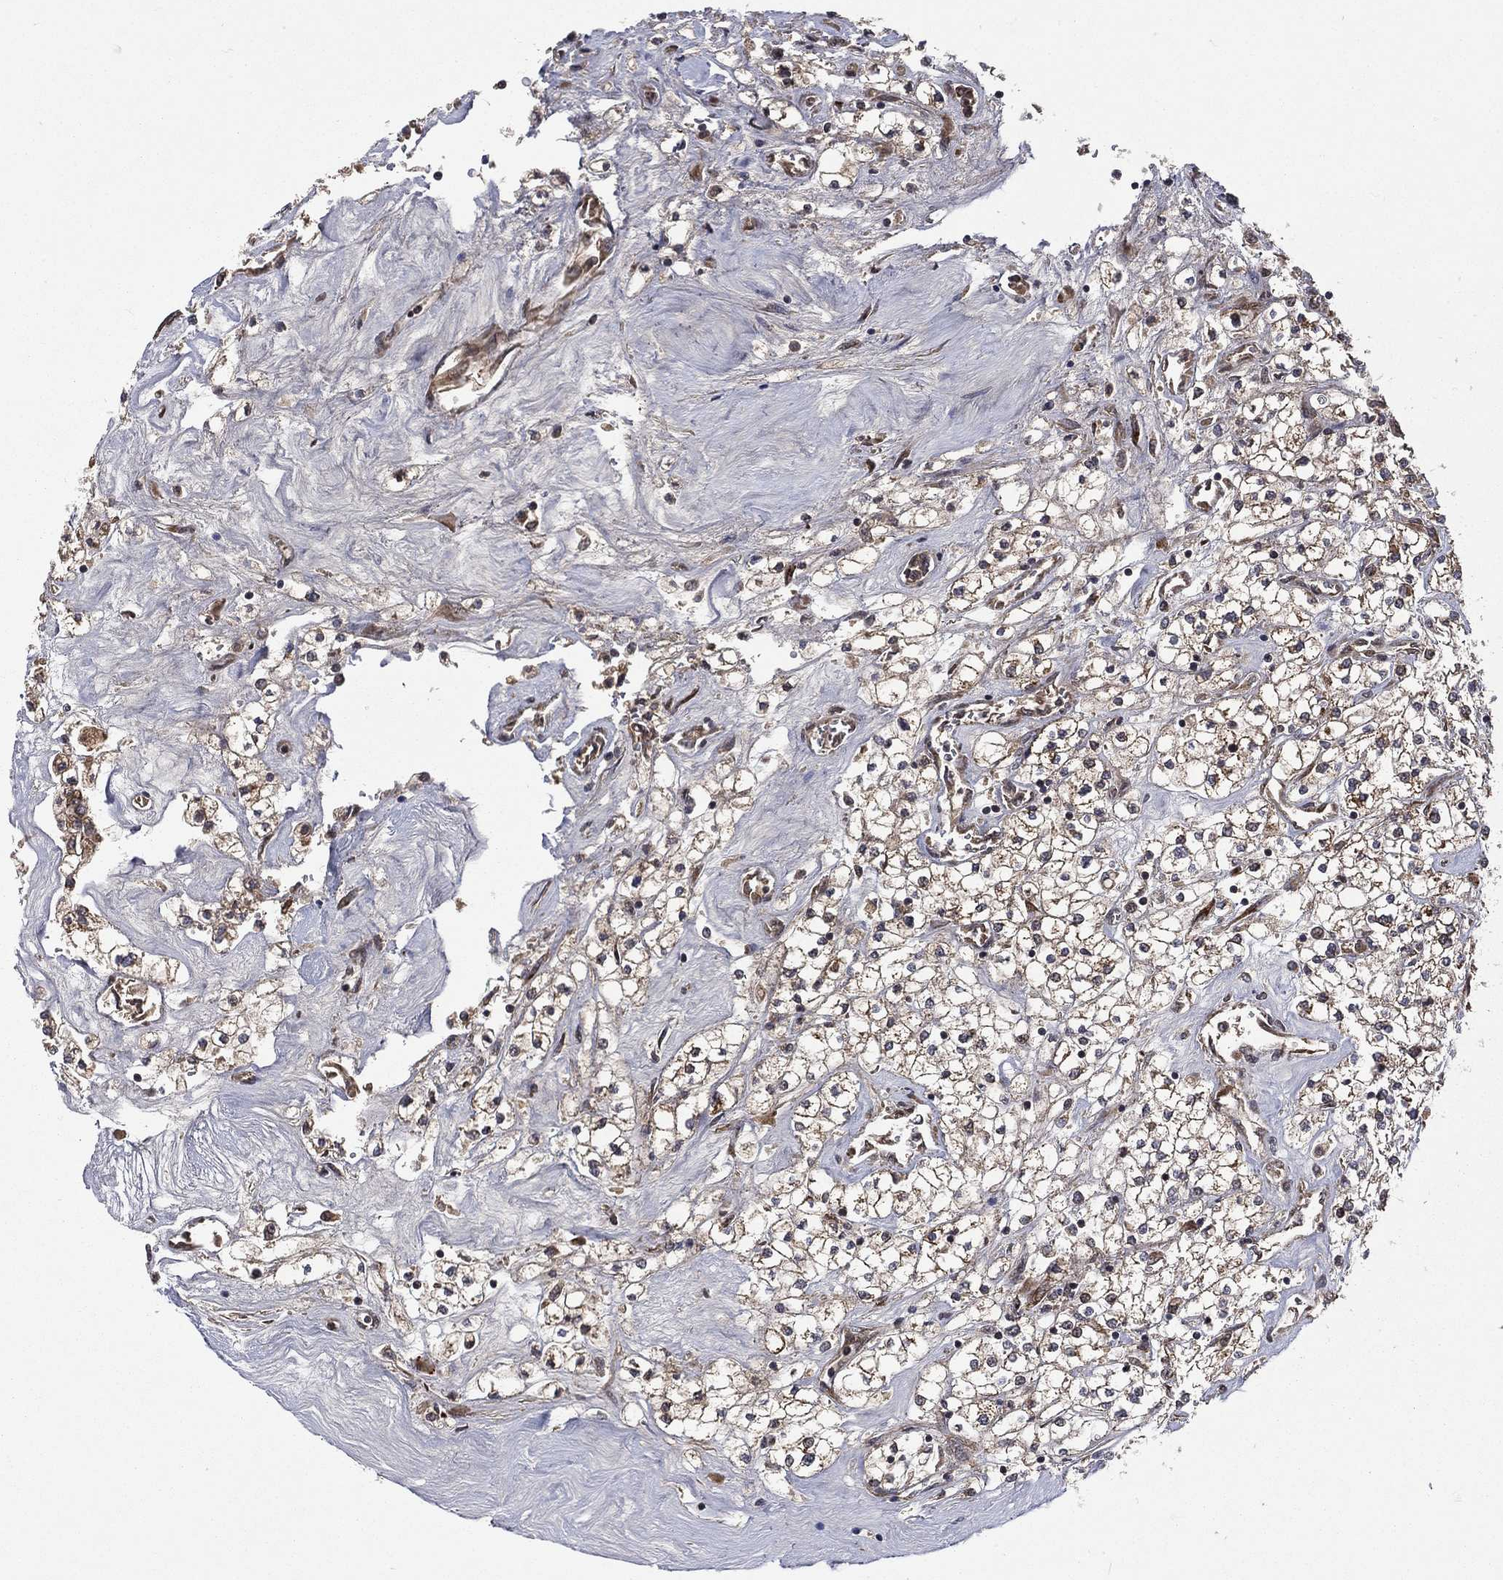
{"staining": {"intensity": "moderate", "quantity": "25%-75%", "location": "cytoplasmic/membranous"}, "tissue": "renal cancer", "cell_type": "Tumor cells", "image_type": "cancer", "snomed": [{"axis": "morphology", "description": "Adenocarcinoma, NOS"}, {"axis": "topography", "description": "Kidney"}], "caption": "This image shows immunohistochemistry (IHC) staining of adenocarcinoma (renal), with medium moderate cytoplasmic/membranous positivity in about 25%-75% of tumor cells.", "gene": "RAB11FIP4", "patient": {"sex": "male", "age": 80}}